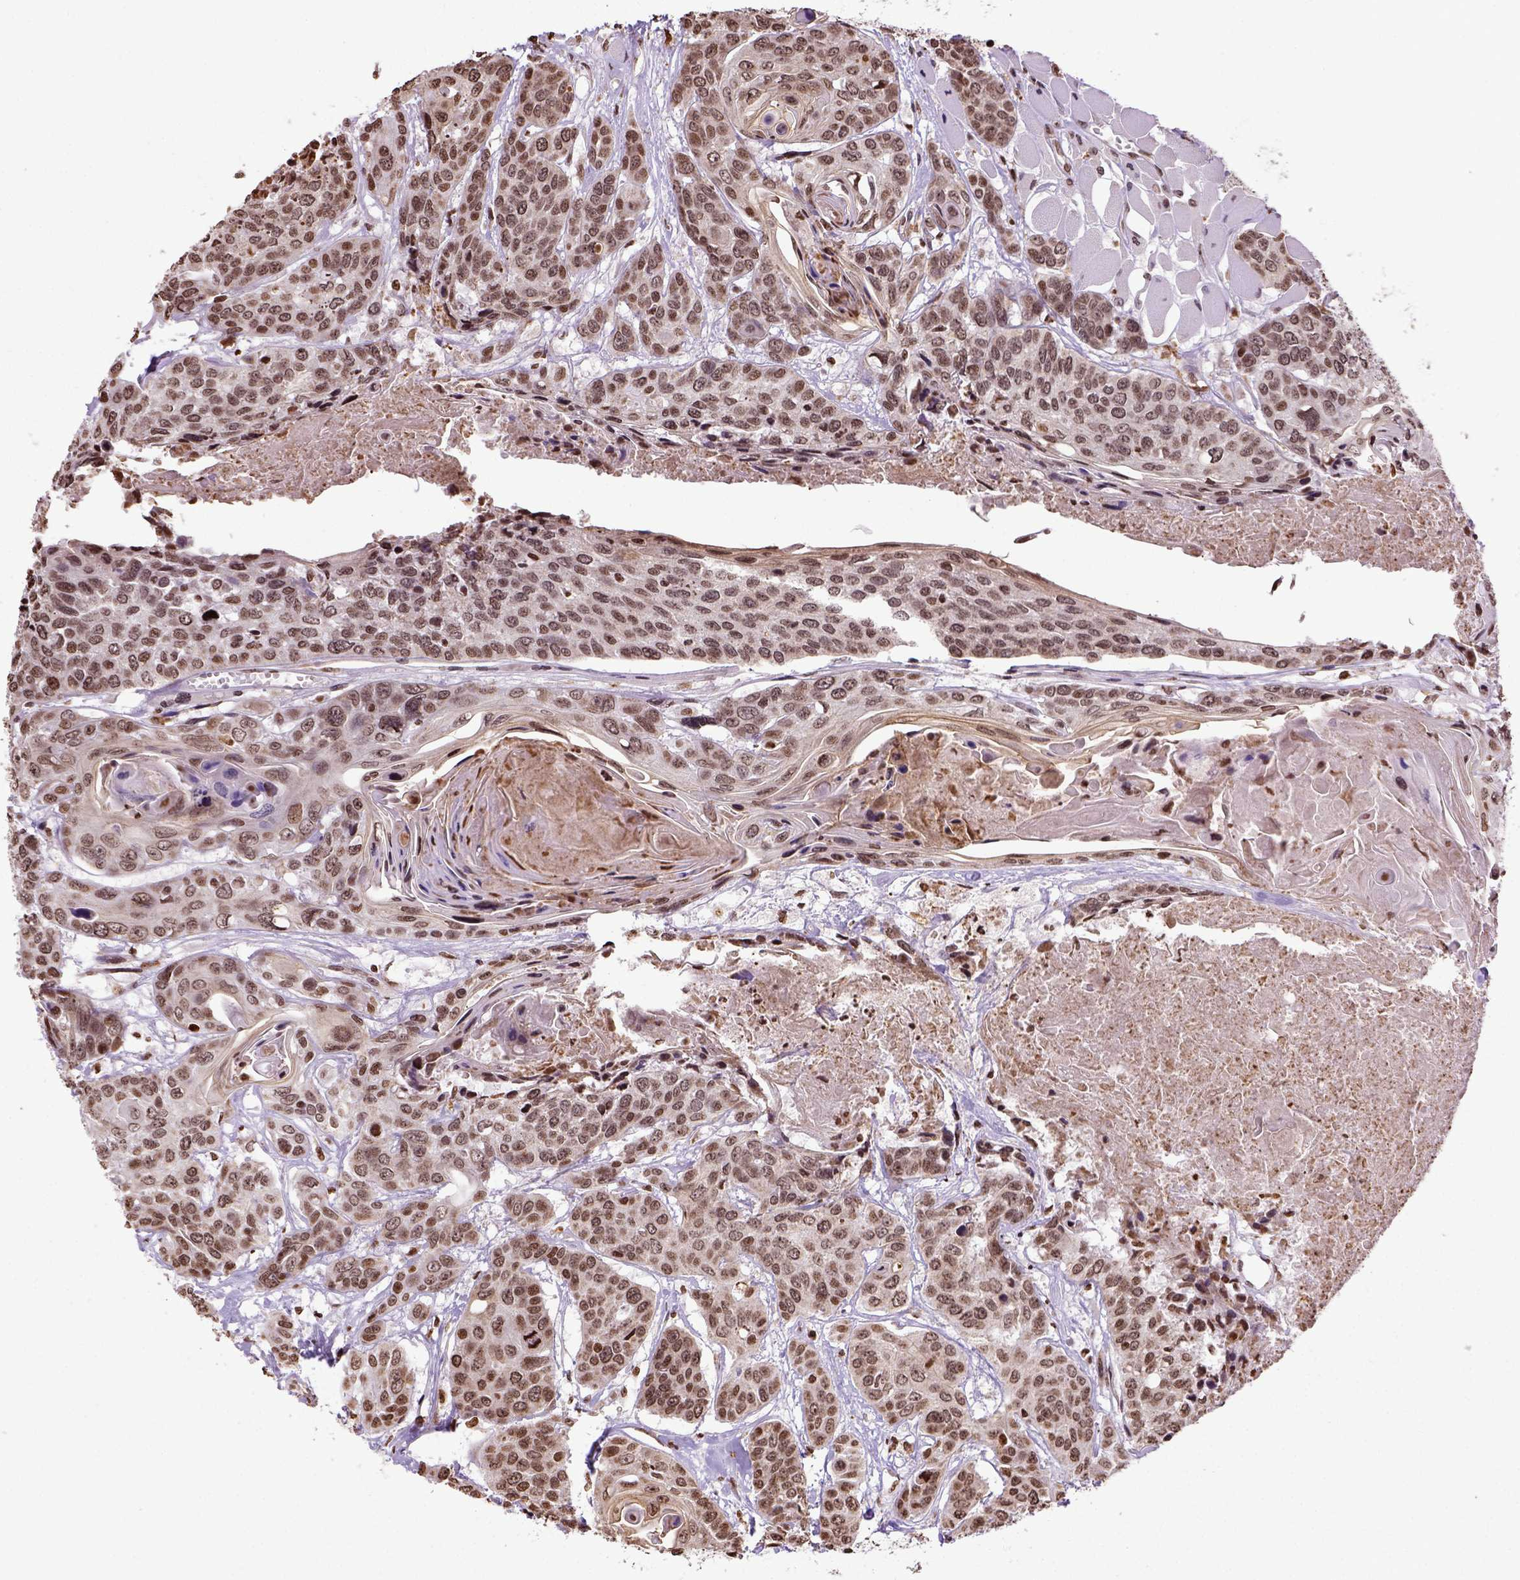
{"staining": {"intensity": "moderate", "quantity": ">75%", "location": "nuclear"}, "tissue": "head and neck cancer", "cell_type": "Tumor cells", "image_type": "cancer", "snomed": [{"axis": "morphology", "description": "Squamous cell carcinoma, NOS"}, {"axis": "topography", "description": "Oral tissue"}, {"axis": "topography", "description": "Head-Neck"}], "caption": "Immunohistochemistry (IHC) of human squamous cell carcinoma (head and neck) reveals medium levels of moderate nuclear positivity in about >75% of tumor cells.", "gene": "ZNF75D", "patient": {"sex": "male", "age": 56}}